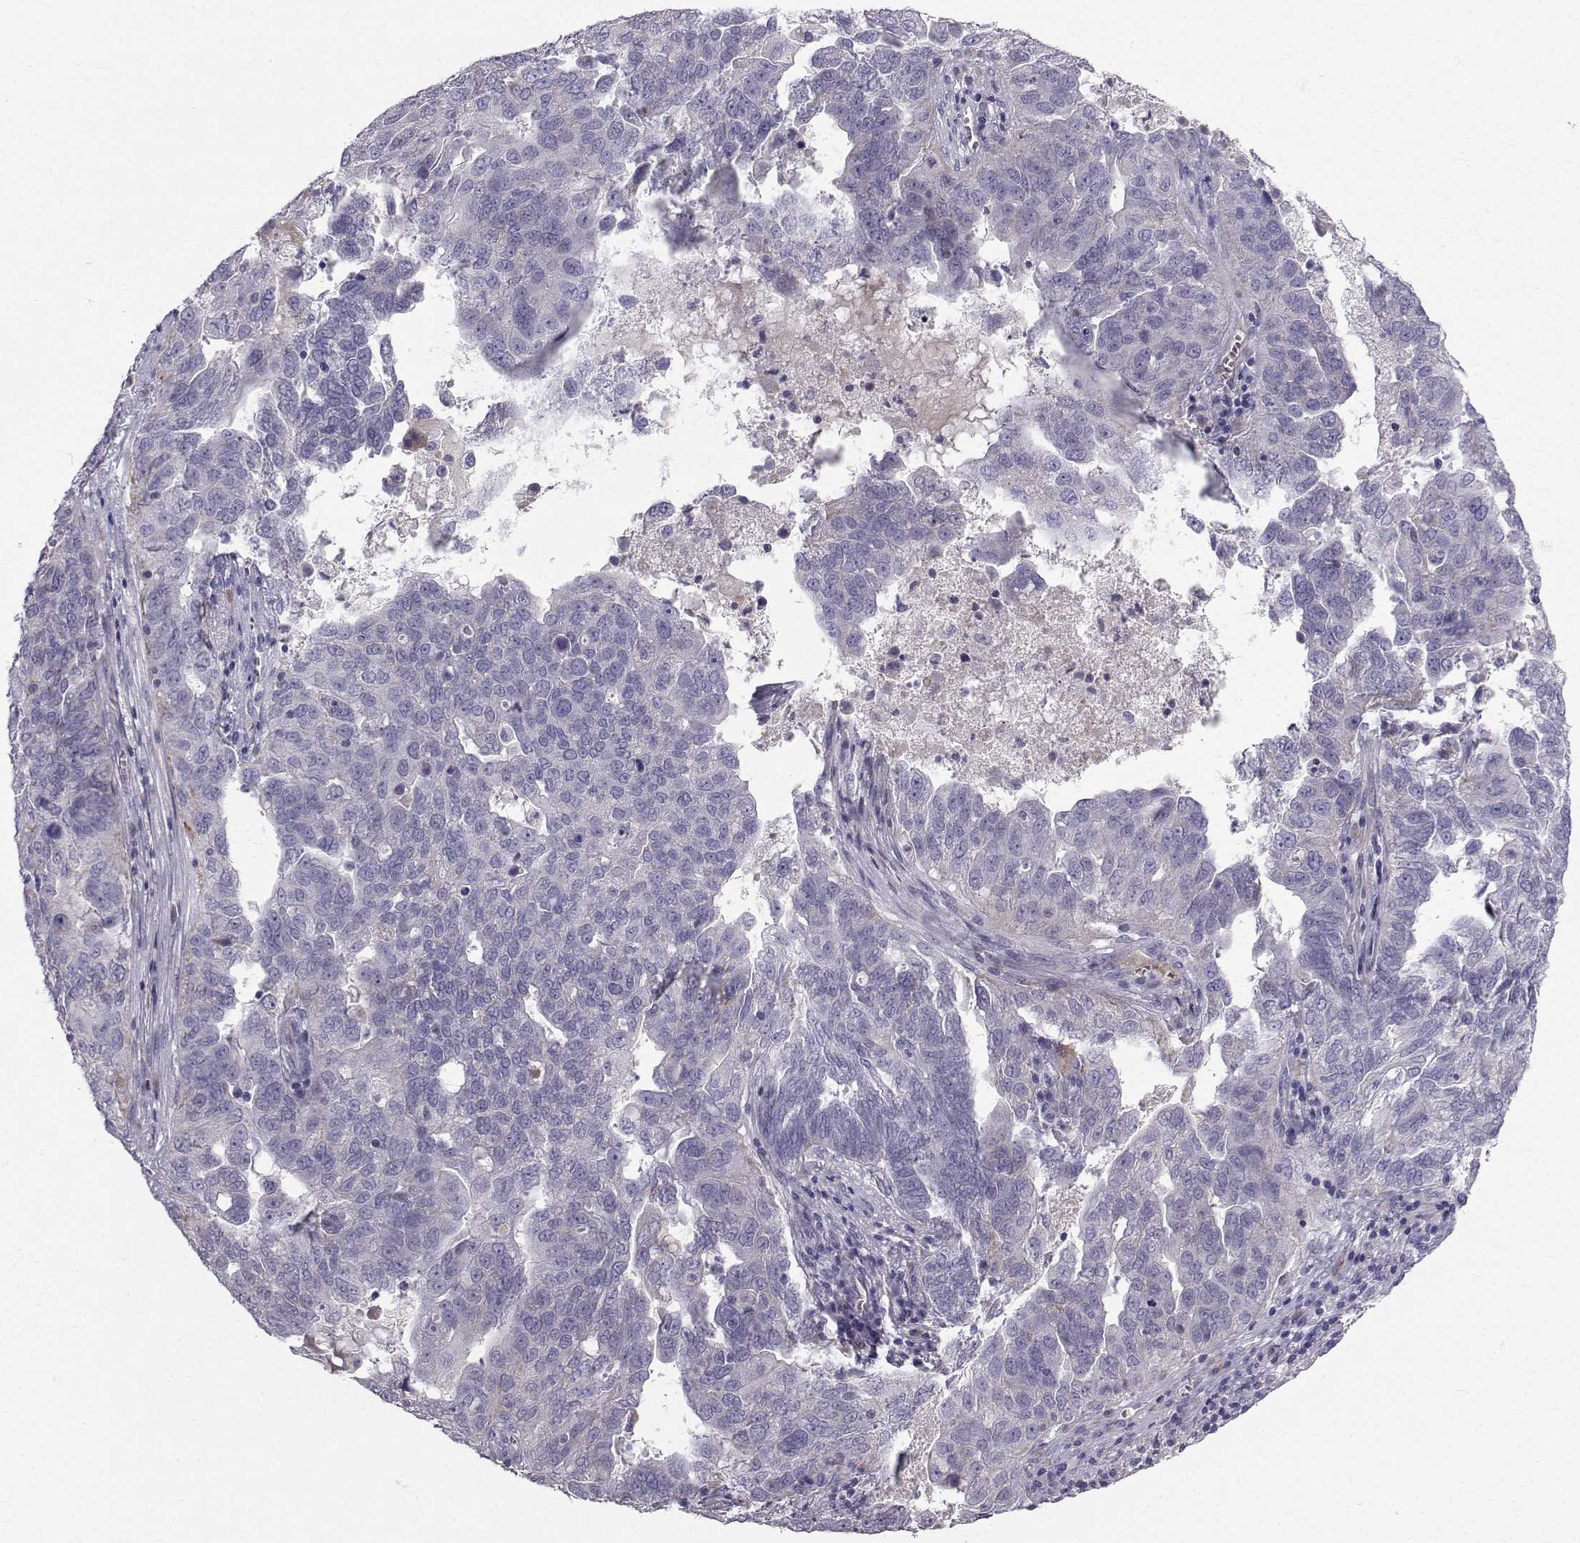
{"staining": {"intensity": "negative", "quantity": "none", "location": "none"}, "tissue": "ovarian cancer", "cell_type": "Tumor cells", "image_type": "cancer", "snomed": [{"axis": "morphology", "description": "Carcinoma, endometroid"}, {"axis": "topography", "description": "Soft tissue"}, {"axis": "topography", "description": "Ovary"}], "caption": "There is no significant staining in tumor cells of endometroid carcinoma (ovarian).", "gene": "CALCR", "patient": {"sex": "female", "age": 52}}